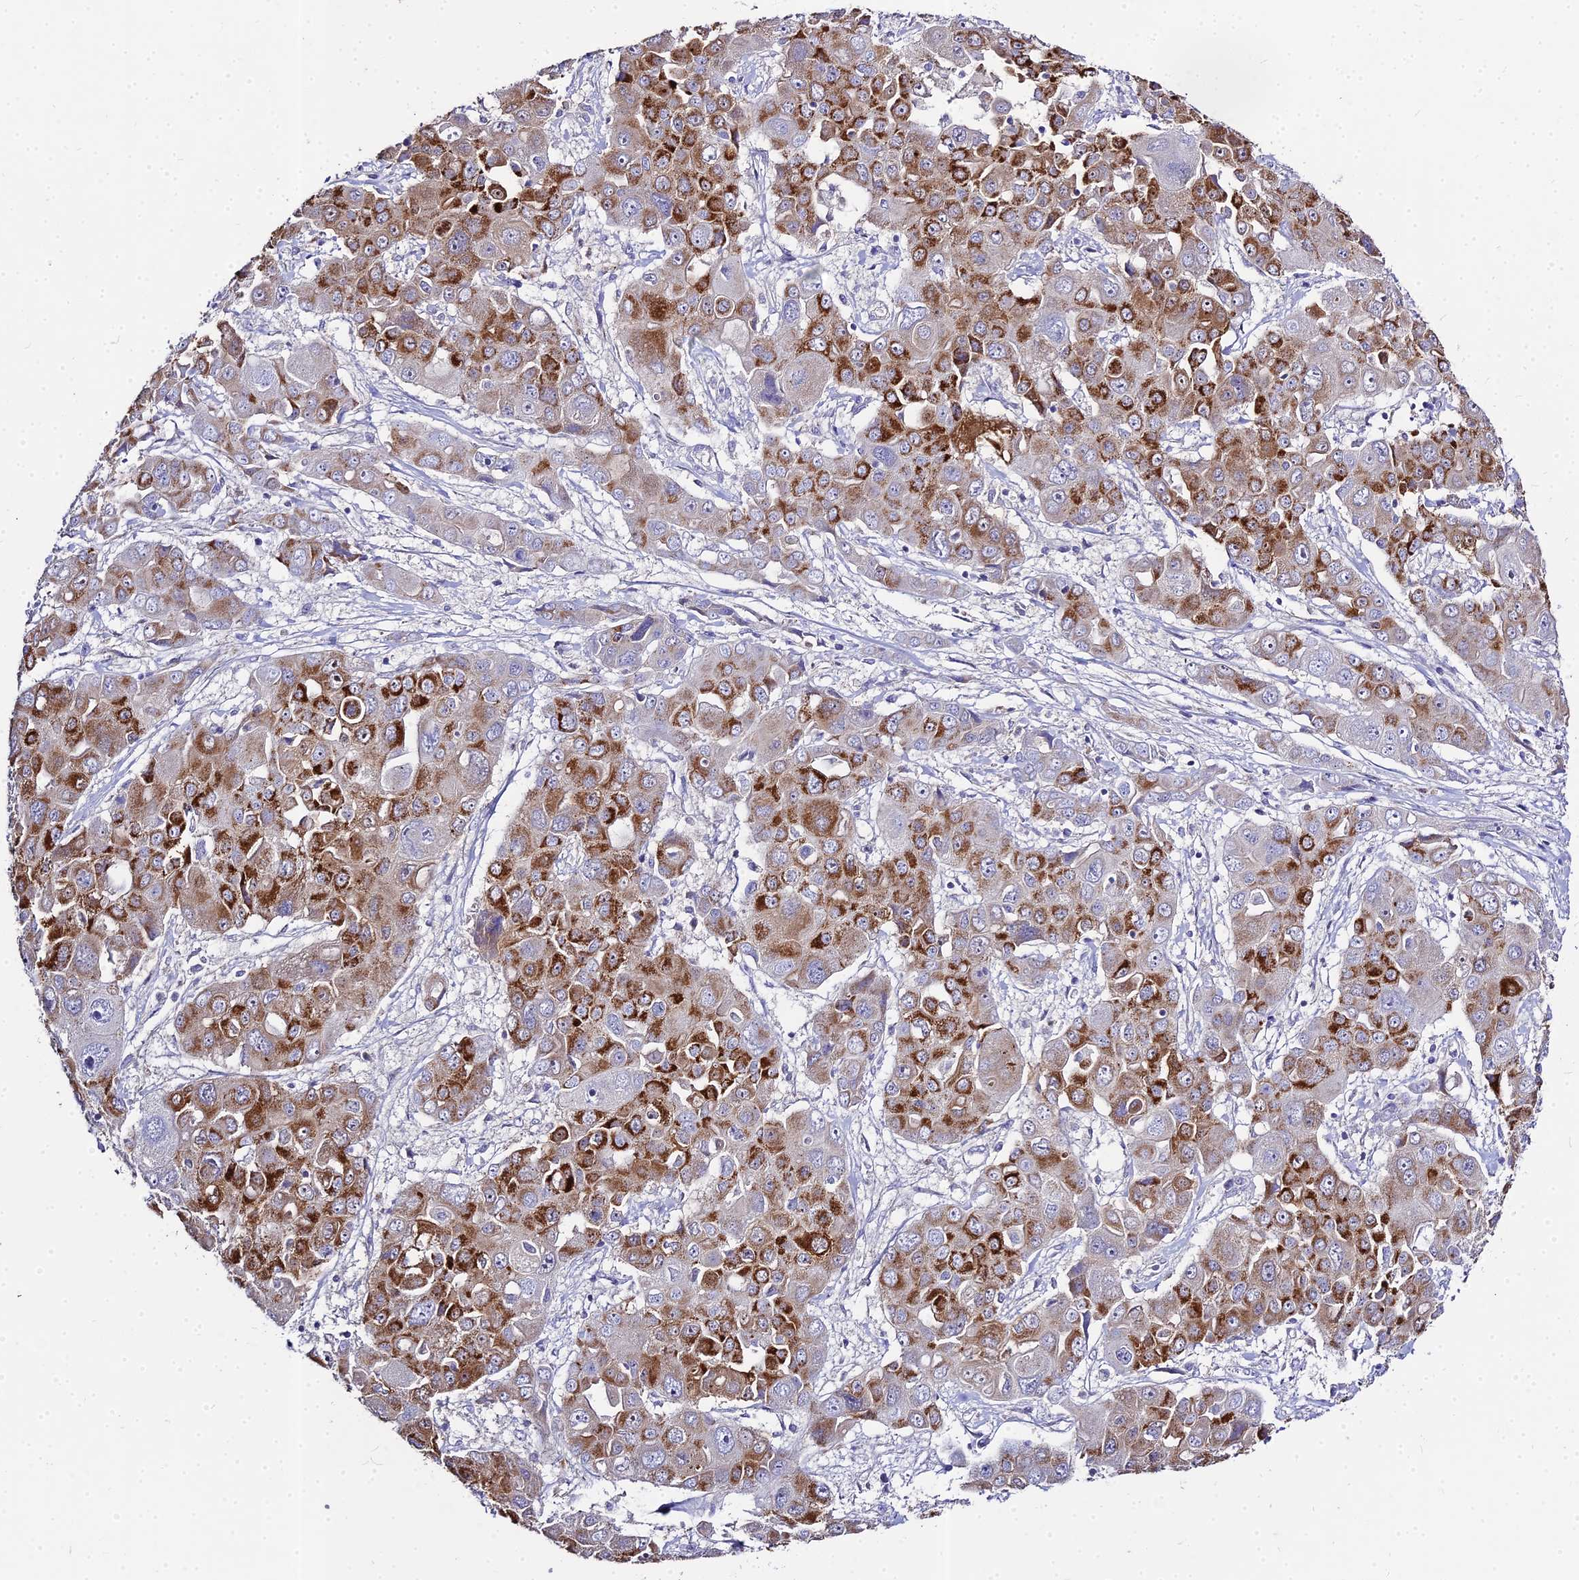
{"staining": {"intensity": "strong", "quantity": ">75%", "location": "cytoplasmic/membranous"}, "tissue": "liver cancer", "cell_type": "Tumor cells", "image_type": "cancer", "snomed": [{"axis": "morphology", "description": "Cholangiocarcinoma"}, {"axis": "topography", "description": "Liver"}], "caption": "Immunohistochemistry (IHC) (DAB) staining of liver cancer (cholangiocarcinoma) exhibits strong cytoplasmic/membranous protein positivity in about >75% of tumor cells. Immunohistochemistry (IHC) stains the protein of interest in brown and the nuclei are stained blue.", "gene": "GLYAT", "patient": {"sex": "male", "age": 67}}